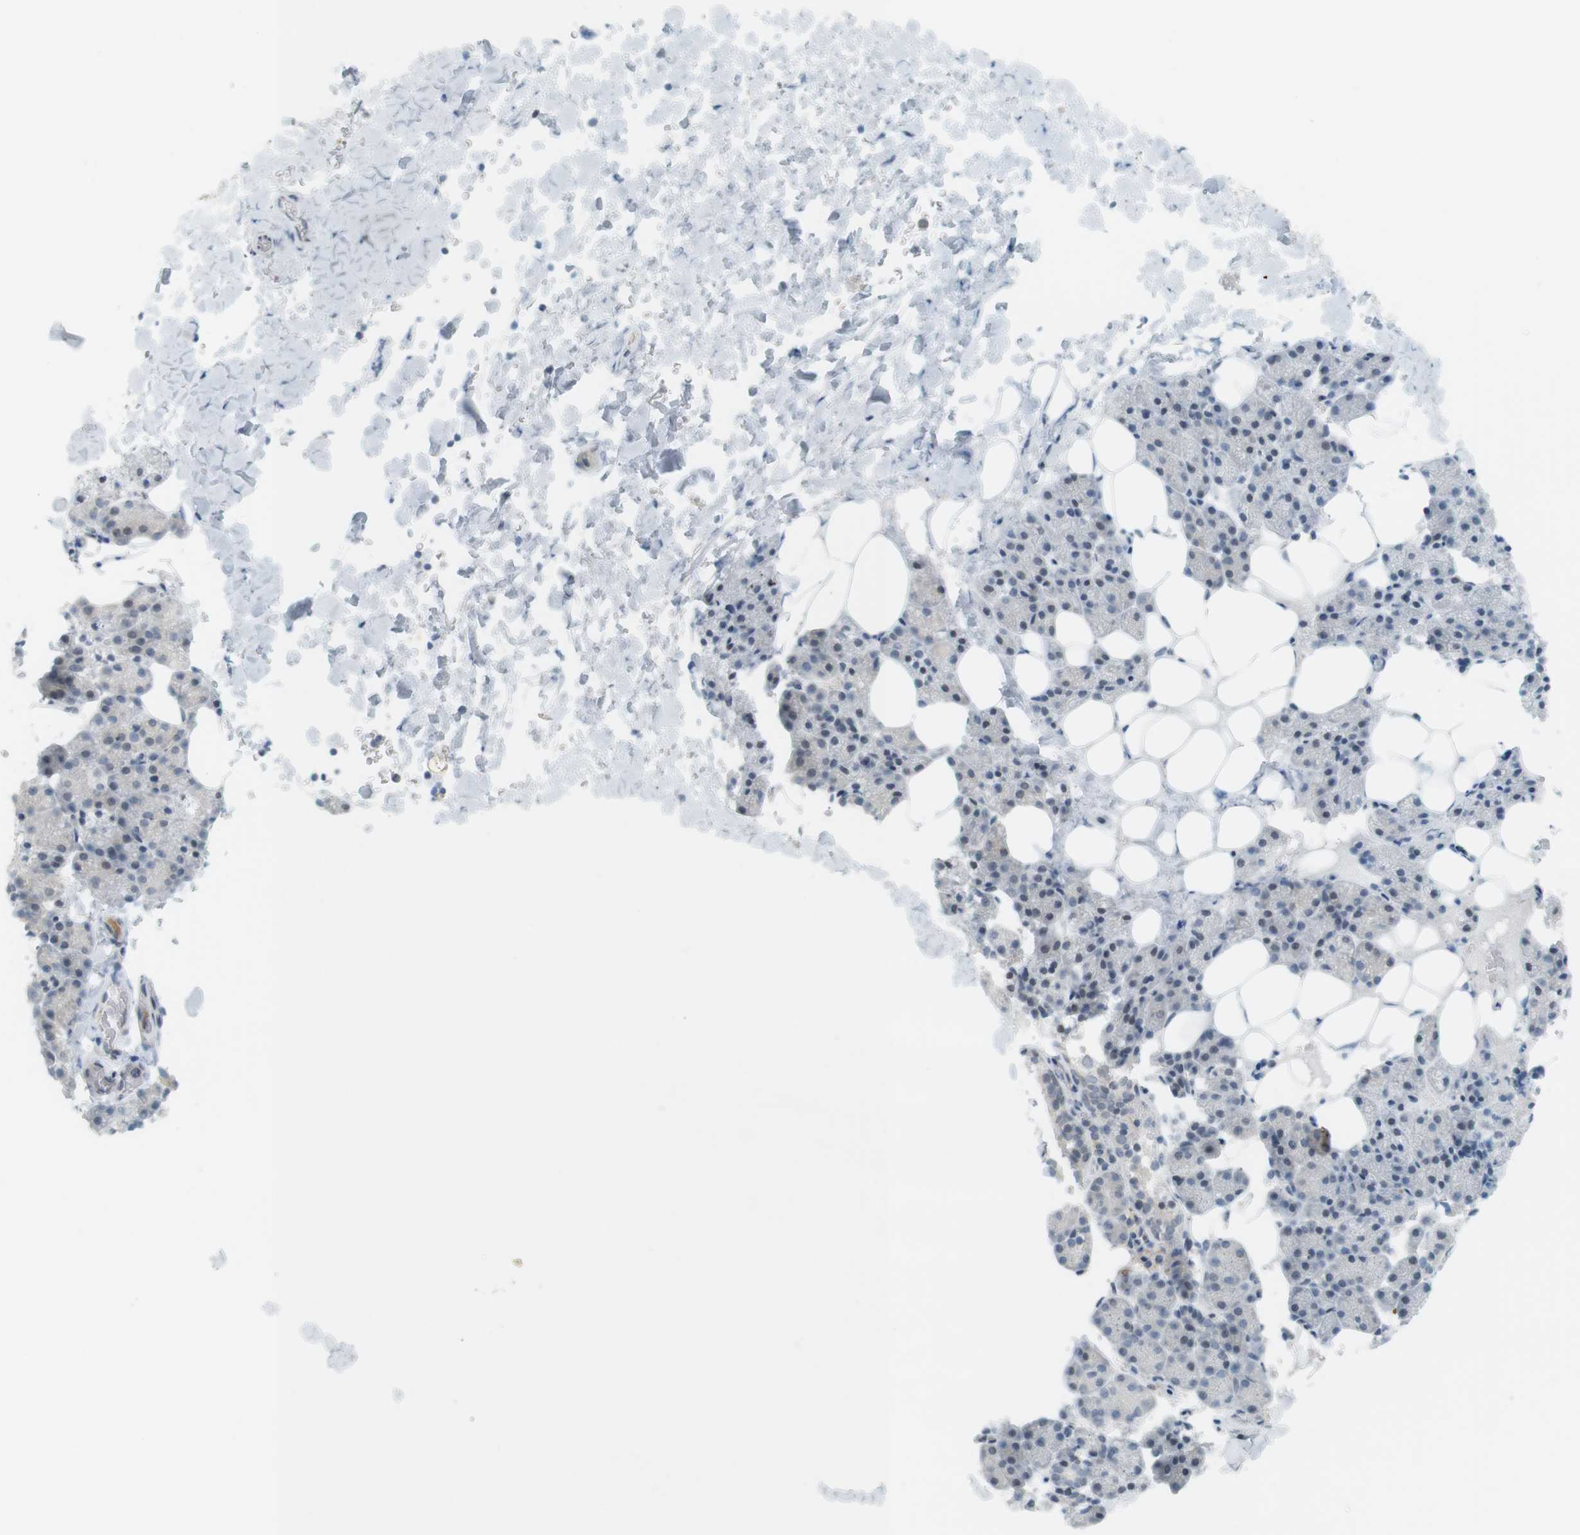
{"staining": {"intensity": "negative", "quantity": "none", "location": "none"}, "tissue": "salivary gland", "cell_type": "Glandular cells", "image_type": "normal", "snomed": [{"axis": "morphology", "description": "Normal tissue, NOS"}, {"axis": "topography", "description": "Lymph node"}, {"axis": "topography", "description": "Salivary gland"}], "caption": "Immunohistochemistry of benign salivary gland displays no positivity in glandular cells.", "gene": "DMC1", "patient": {"sex": "male", "age": 8}}